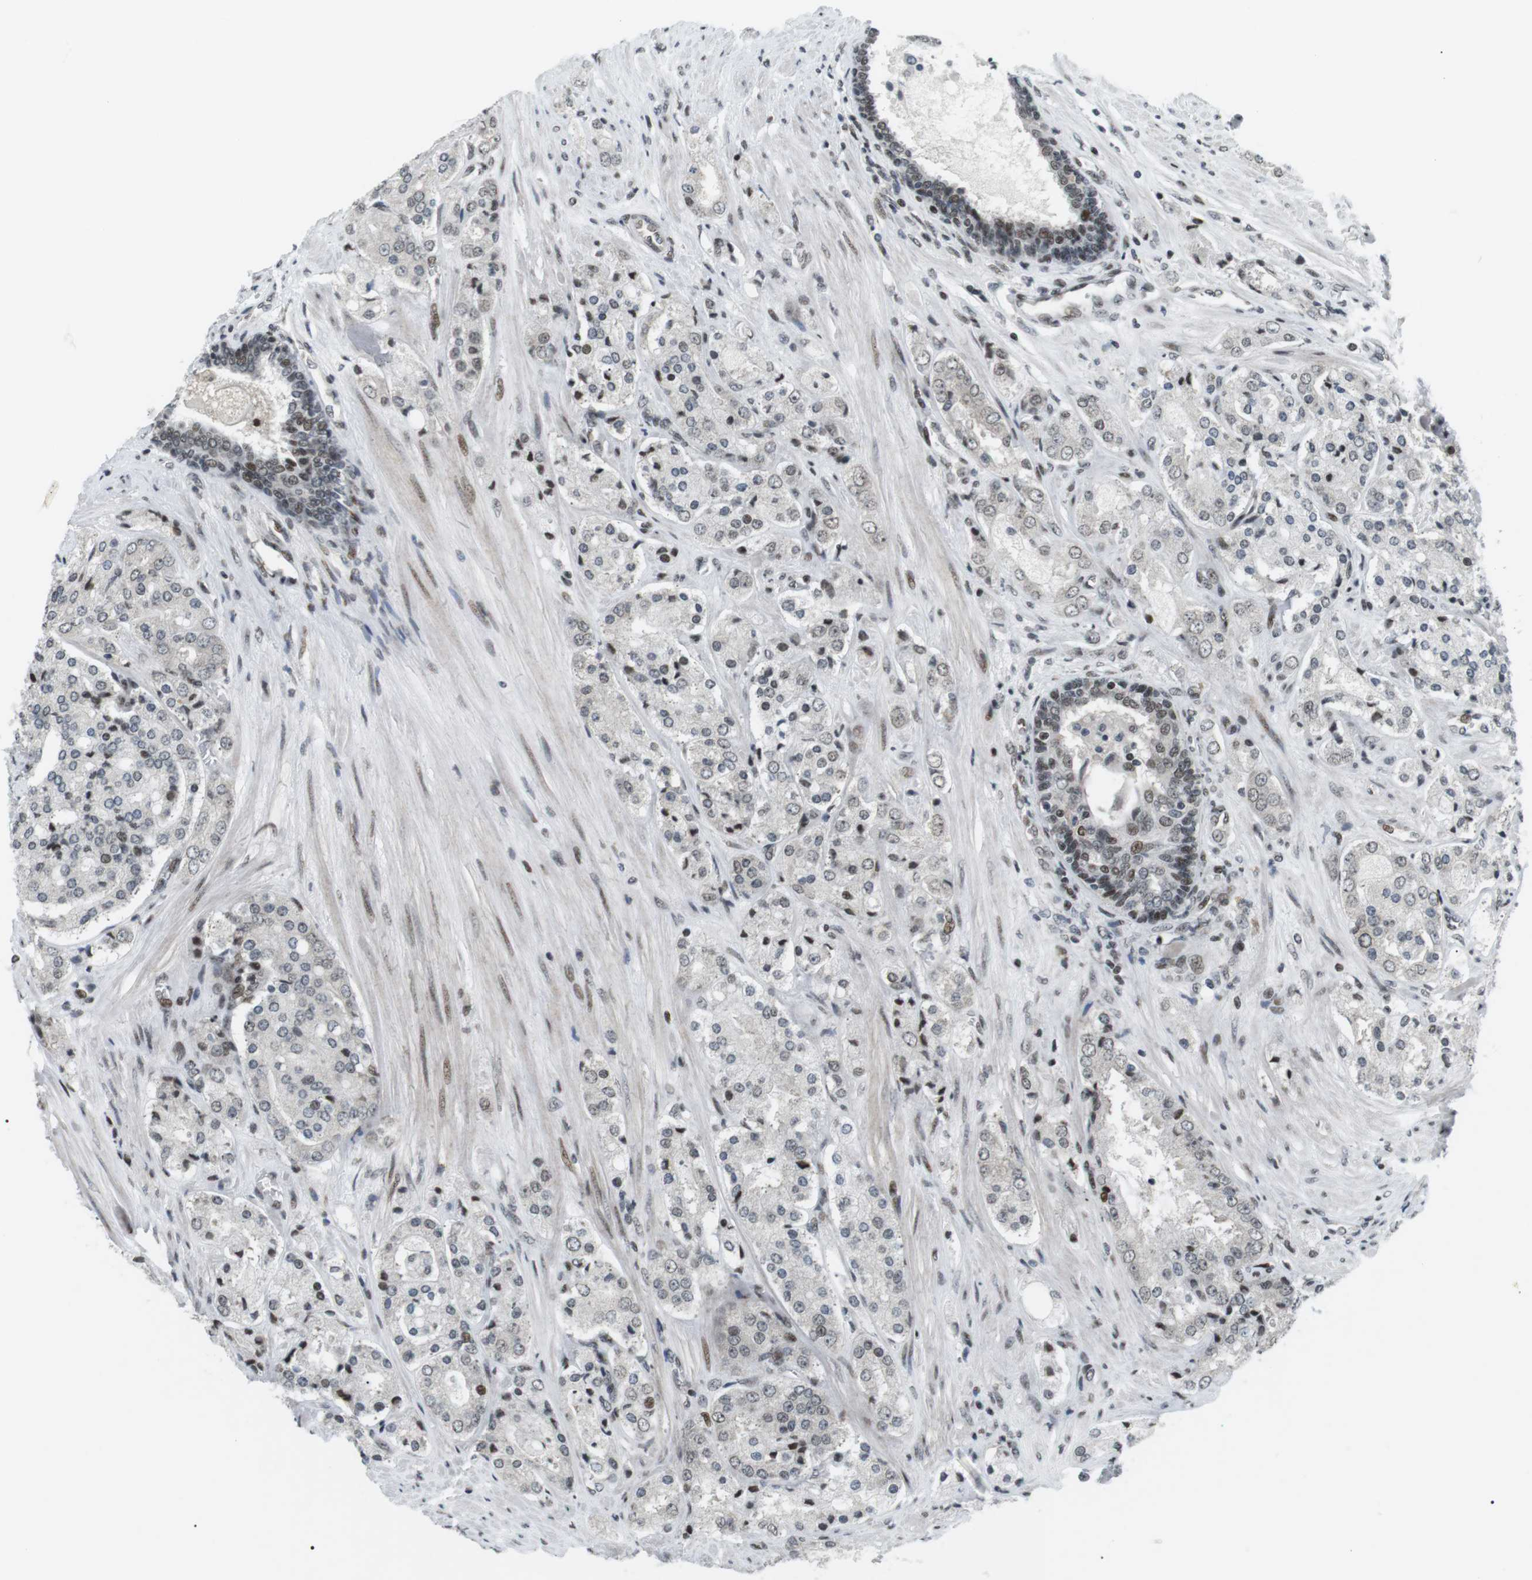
{"staining": {"intensity": "weak", "quantity": "<25%", "location": "cytoplasmic/membranous,nuclear"}, "tissue": "prostate cancer", "cell_type": "Tumor cells", "image_type": "cancer", "snomed": [{"axis": "morphology", "description": "Adenocarcinoma, High grade"}, {"axis": "topography", "description": "Prostate"}], "caption": "Protein analysis of prostate adenocarcinoma (high-grade) exhibits no significant positivity in tumor cells. The staining was performed using DAB to visualize the protein expression in brown, while the nuclei were stained in blue with hematoxylin (Magnification: 20x).", "gene": "CDC27", "patient": {"sex": "male", "age": 65}}